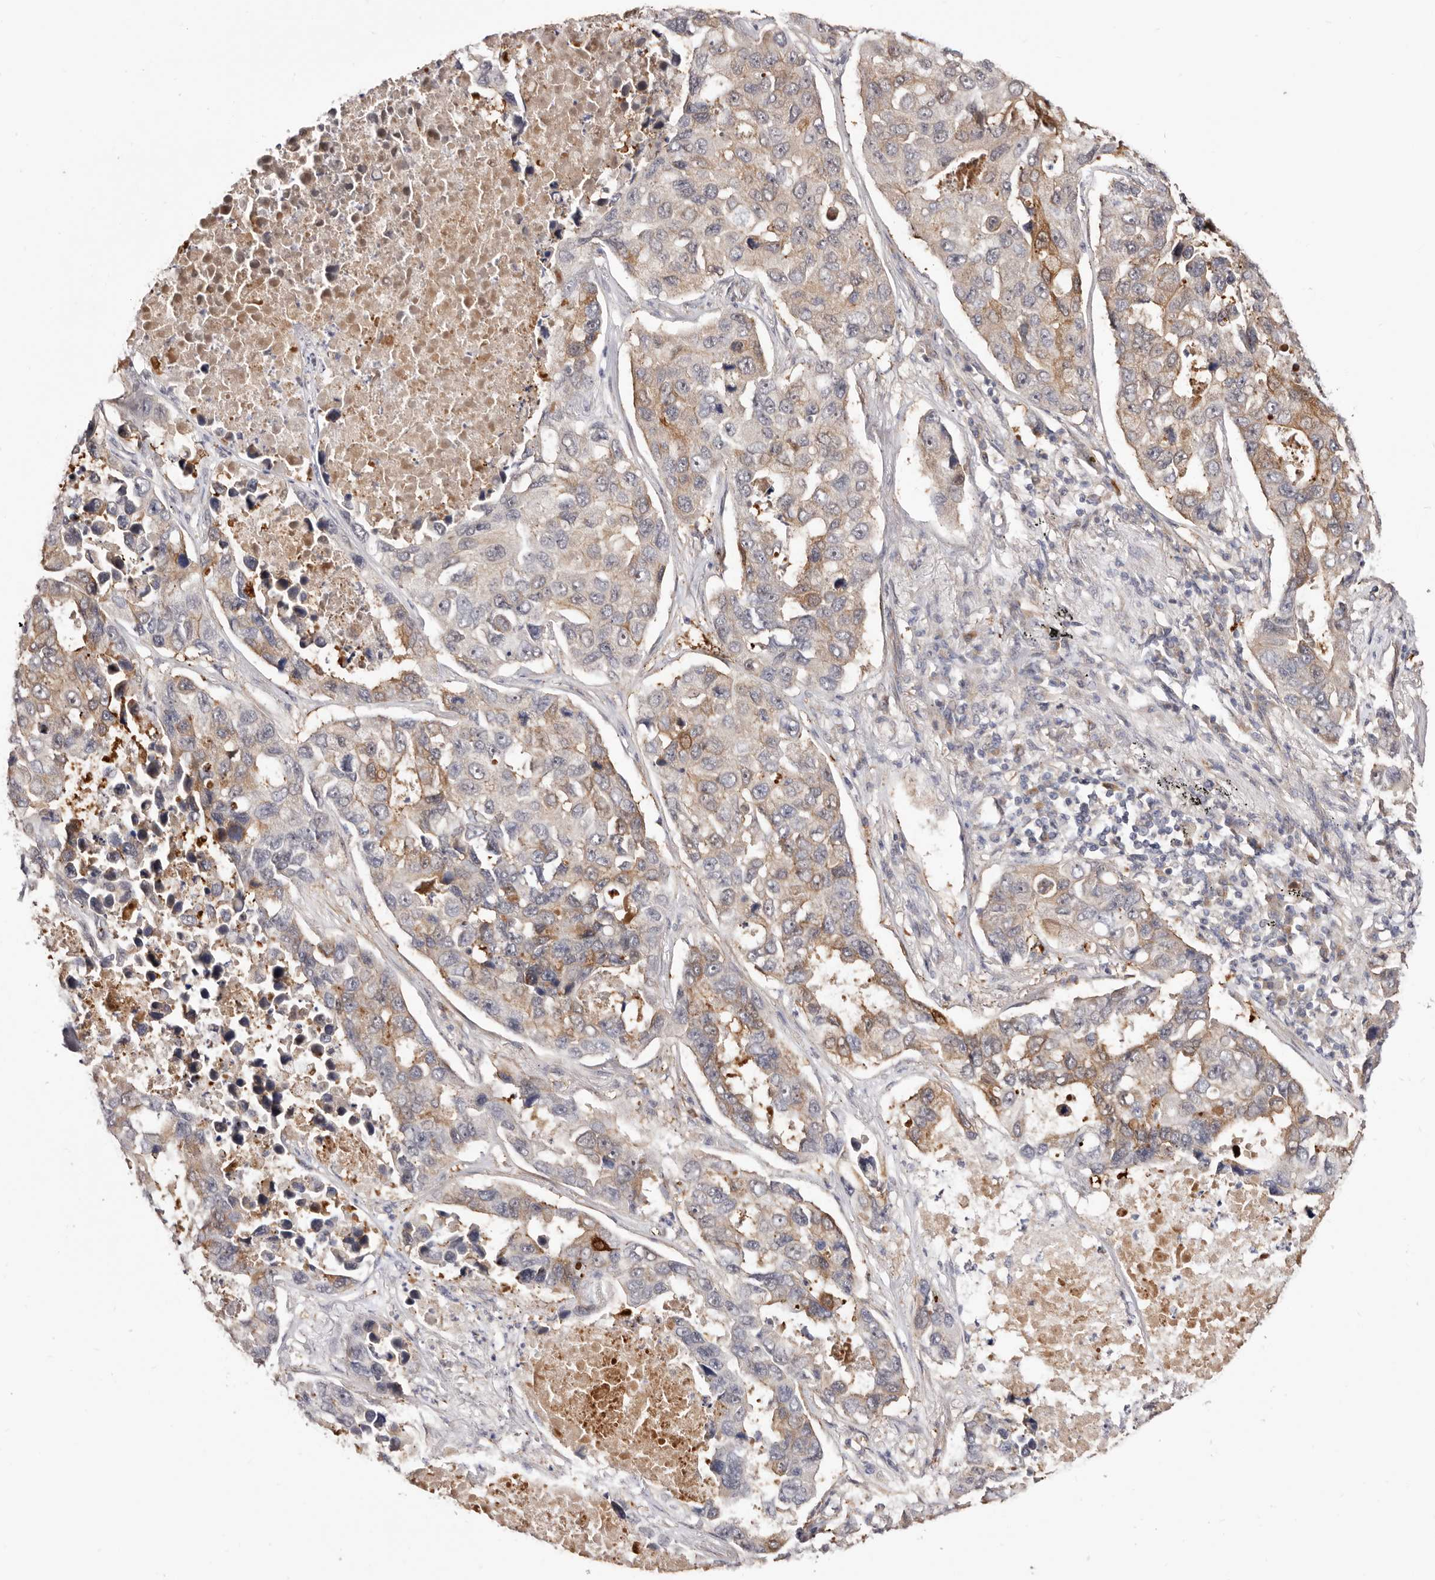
{"staining": {"intensity": "moderate", "quantity": "<25%", "location": "cytoplasmic/membranous"}, "tissue": "lung cancer", "cell_type": "Tumor cells", "image_type": "cancer", "snomed": [{"axis": "morphology", "description": "Adenocarcinoma, NOS"}, {"axis": "topography", "description": "Lung"}], "caption": "Adenocarcinoma (lung) tissue reveals moderate cytoplasmic/membranous positivity in approximately <25% of tumor cells, visualized by immunohistochemistry. The staining was performed using DAB, with brown indicating positive protein expression. Nuclei are stained blue with hematoxylin.", "gene": "GPATCH4", "patient": {"sex": "male", "age": 64}}